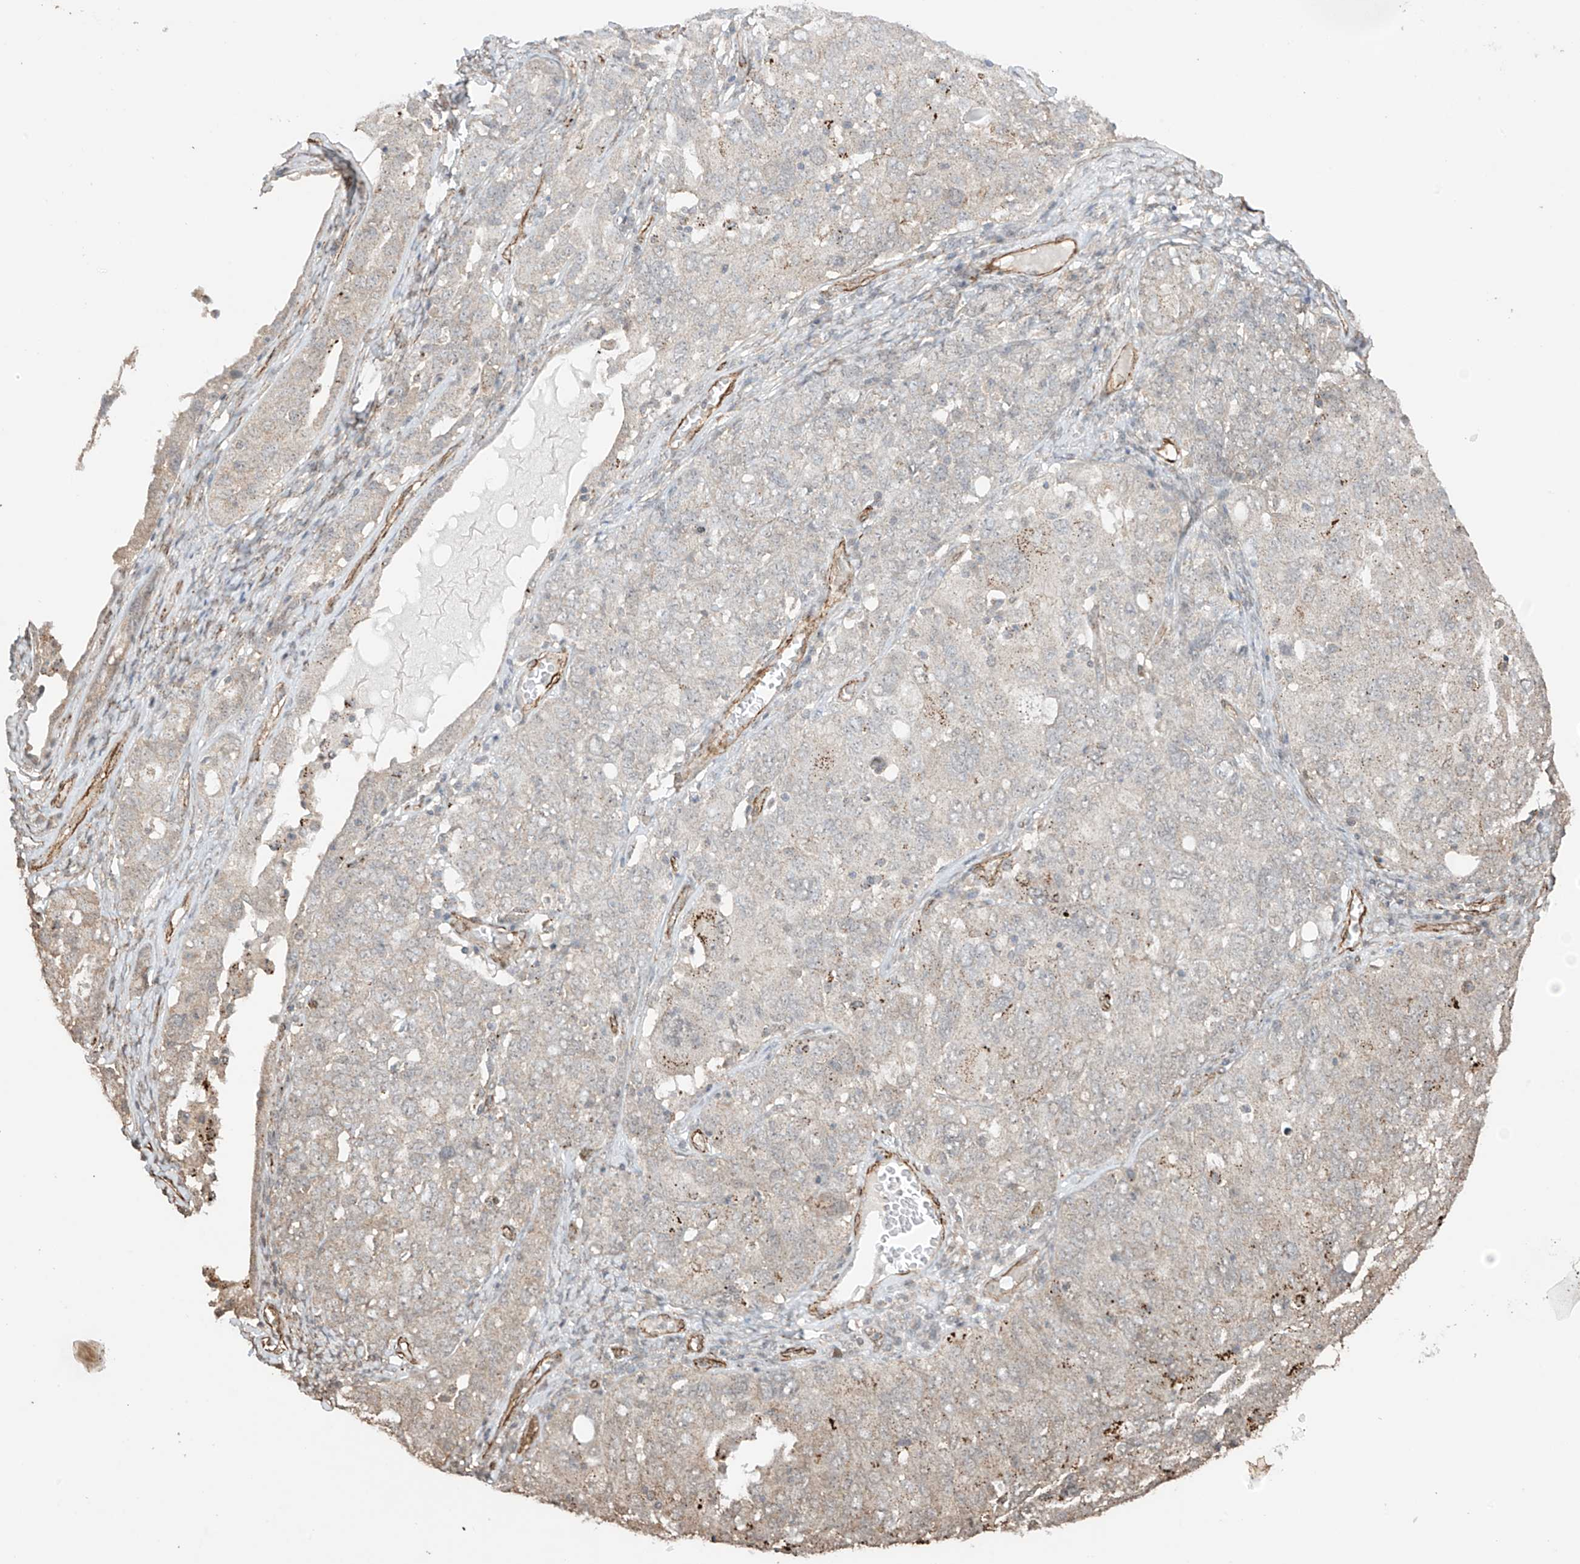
{"staining": {"intensity": "weak", "quantity": "<25%", "location": "cytoplasmic/membranous"}, "tissue": "ovarian cancer", "cell_type": "Tumor cells", "image_type": "cancer", "snomed": [{"axis": "morphology", "description": "Carcinoma, endometroid"}, {"axis": "topography", "description": "Ovary"}], "caption": "An immunohistochemistry (IHC) histopathology image of ovarian endometroid carcinoma is shown. There is no staining in tumor cells of ovarian endometroid carcinoma.", "gene": "TTLL5", "patient": {"sex": "female", "age": 62}}